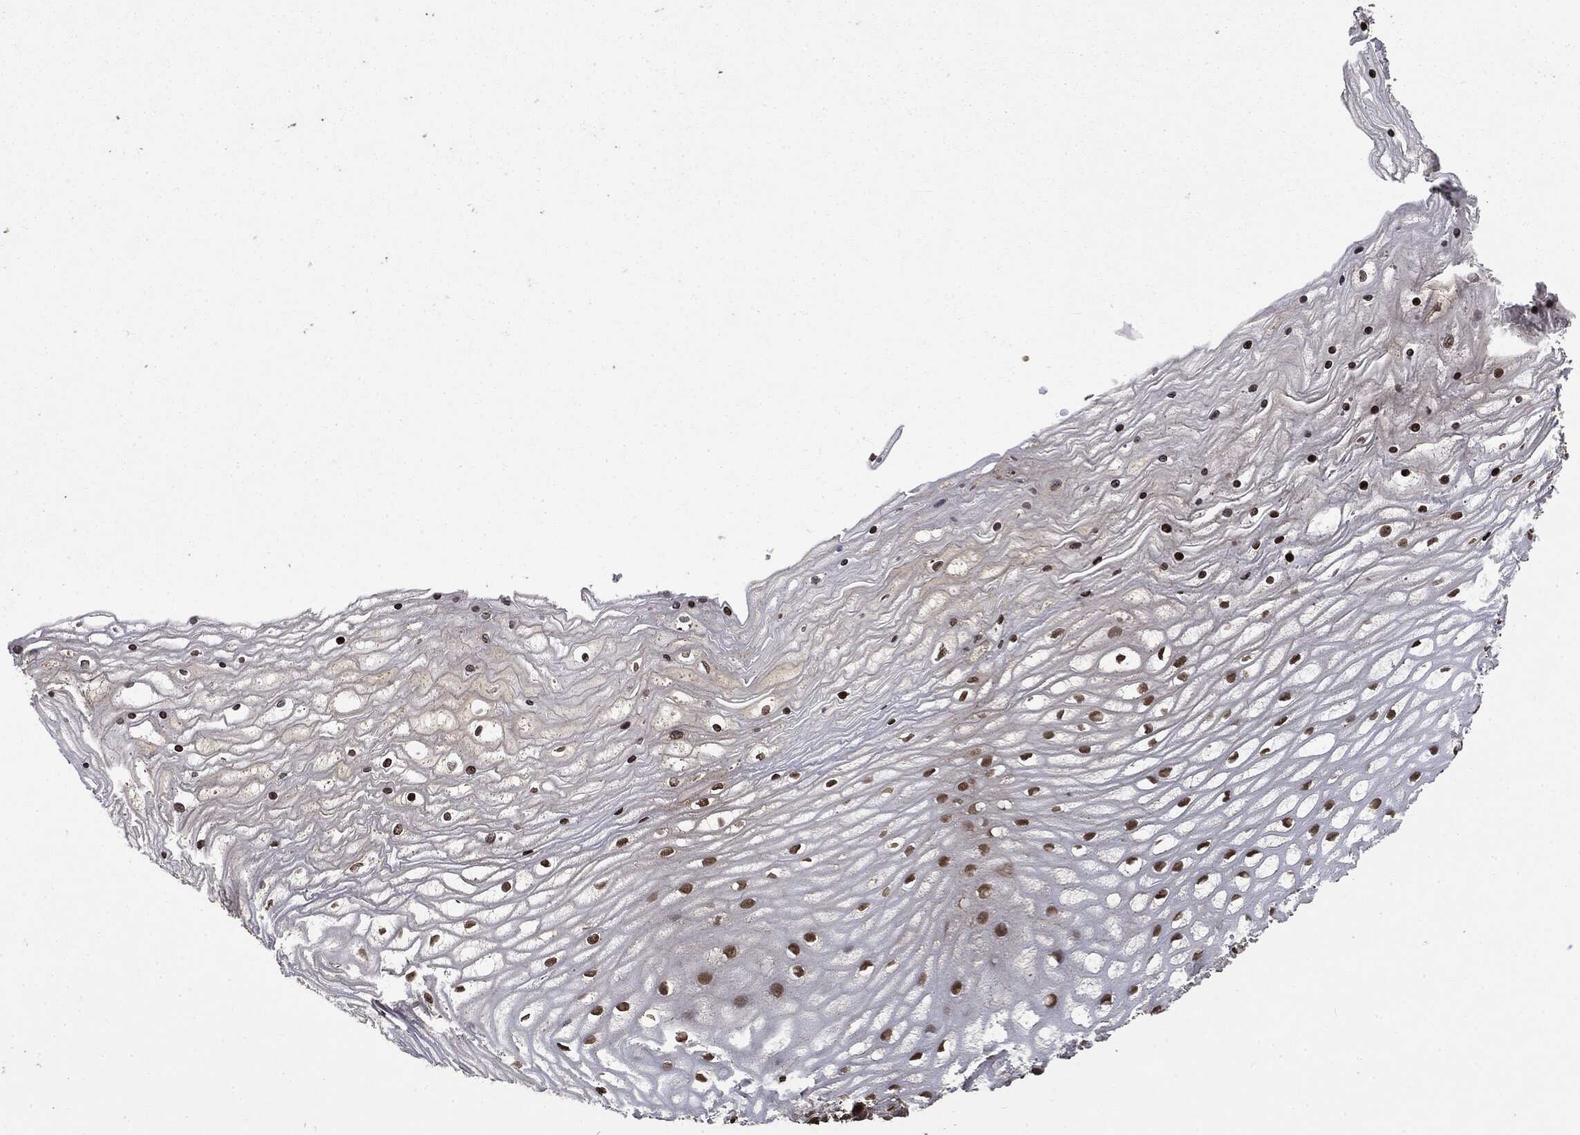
{"staining": {"intensity": "strong", "quantity": ">75%", "location": "nuclear"}, "tissue": "cervix", "cell_type": "Glandular cells", "image_type": "normal", "snomed": [{"axis": "morphology", "description": "Normal tissue, NOS"}, {"axis": "topography", "description": "Cervix"}], "caption": "Glandular cells exhibit high levels of strong nuclear positivity in approximately >75% of cells in normal human cervix. (IHC, brightfield microscopy, high magnification).", "gene": "CTDP1", "patient": {"sex": "female", "age": 35}}